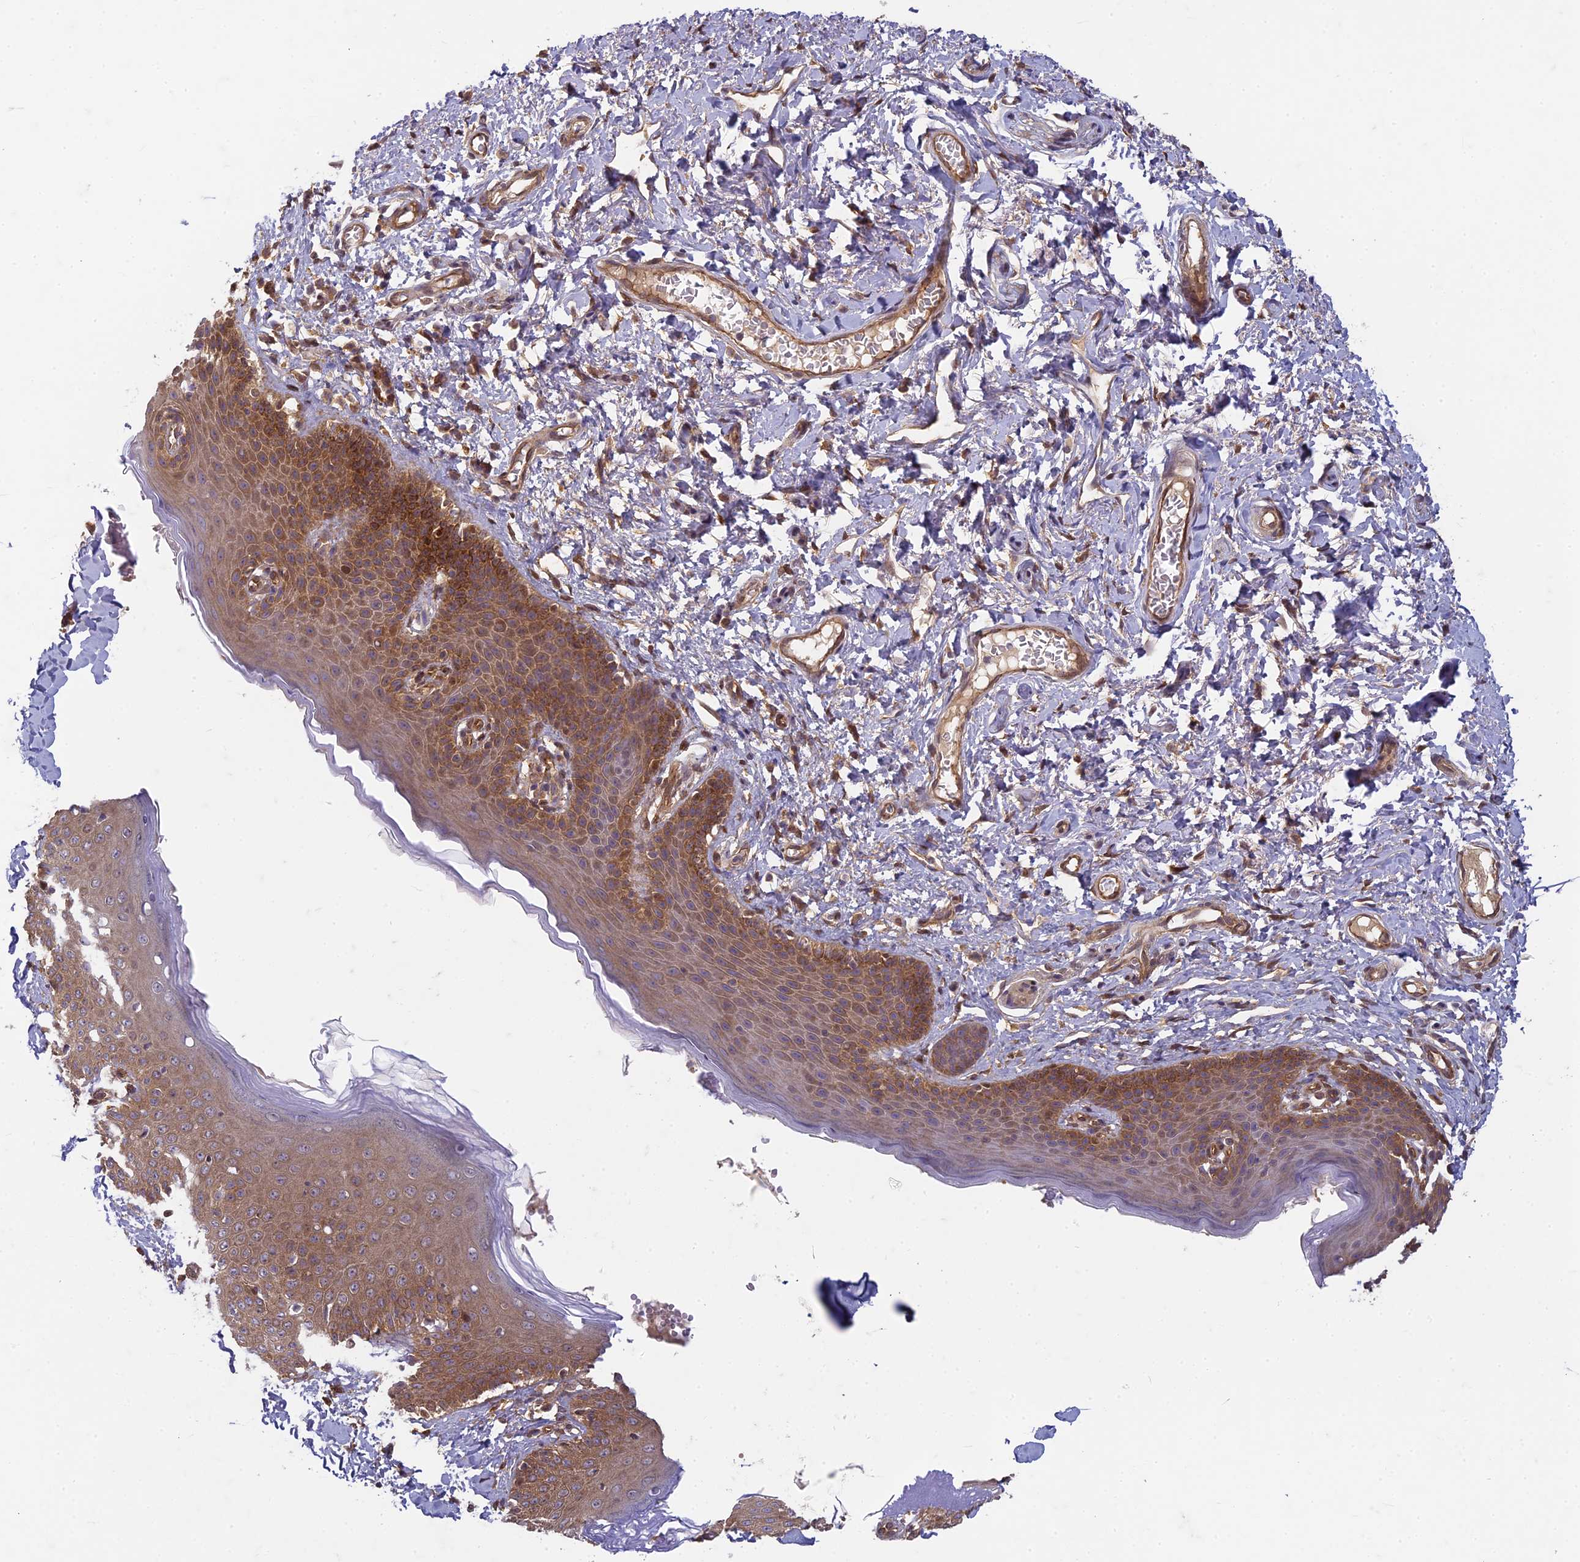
{"staining": {"intensity": "moderate", "quantity": ">75%", "location": "cytoplasmic/membranous"}, "tissue": "skin", "cell_type": "Epidermal cells", "image_type": "normal", "snomed": [{"axis": "morphology", "description": "Normal tissue, NOS"}, {"axis": "topography", "description": "Vulva"}], "caption": "Moderate cytoplasmic/membranous positivity for a protein is seen in approximately >75% of epidermal cells of normal skin using immunohistochemistry.", "gene": "TCF25", "patient": {"sex": "female", "age": 66}}